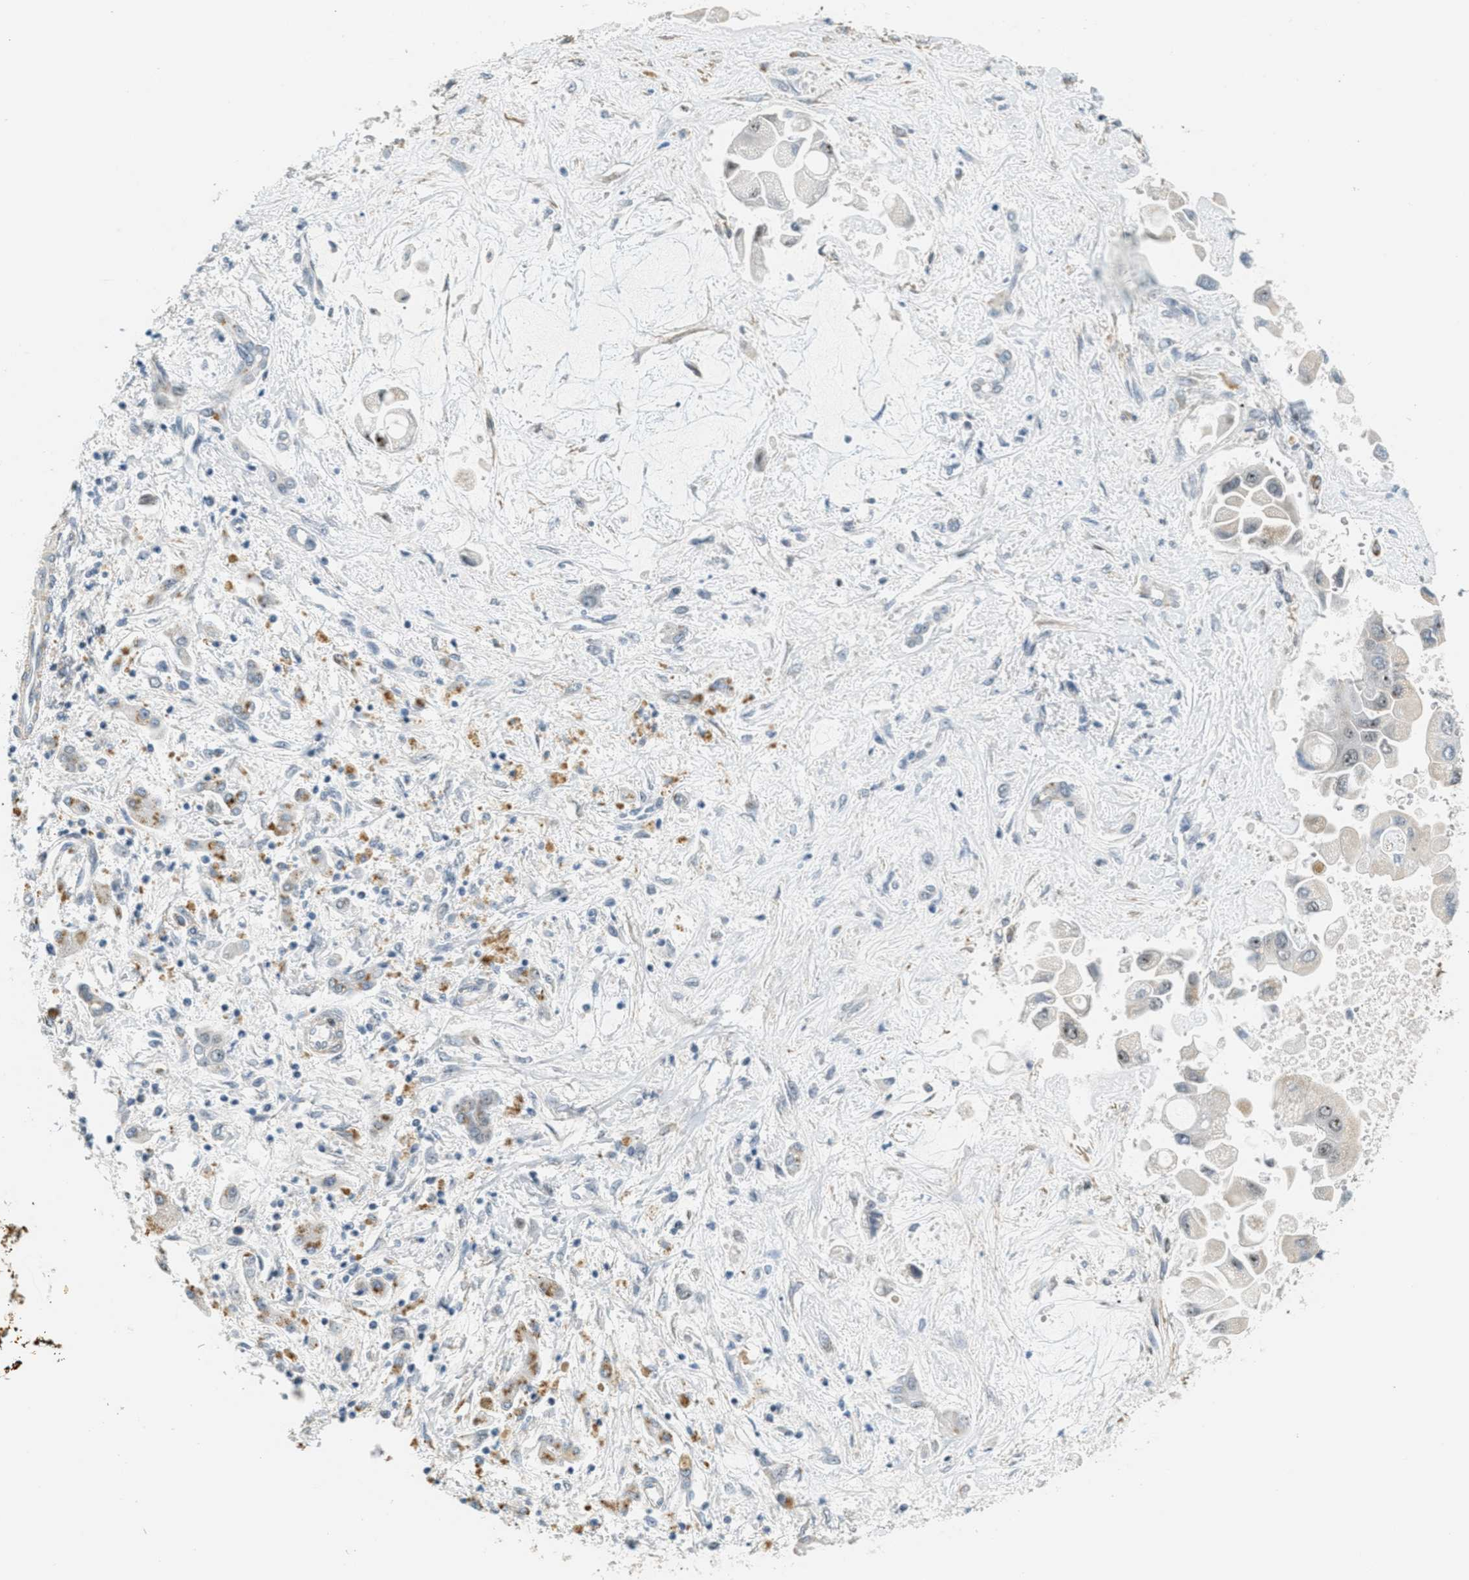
{"staining": {"intensity": "weak", "quantity": "<25%", "location": "nuclear"}, "tissue": "liver cancer", "cell_type": "Tumor cells", "image_type": "cancer", "snomed": [{"axis": "morphology", "description": "Cholangiocarcinoma"}, {"axis": "topography", "description": "Liver"}], "caption": "The image displays no significant staining in tumor cells of liver cancer. (Brightfield microscopy of DAB immunohistochemistry (IHC) at high magnification).", "gene": "DDX47", "patient": {"sex": "male", "age": 50}}